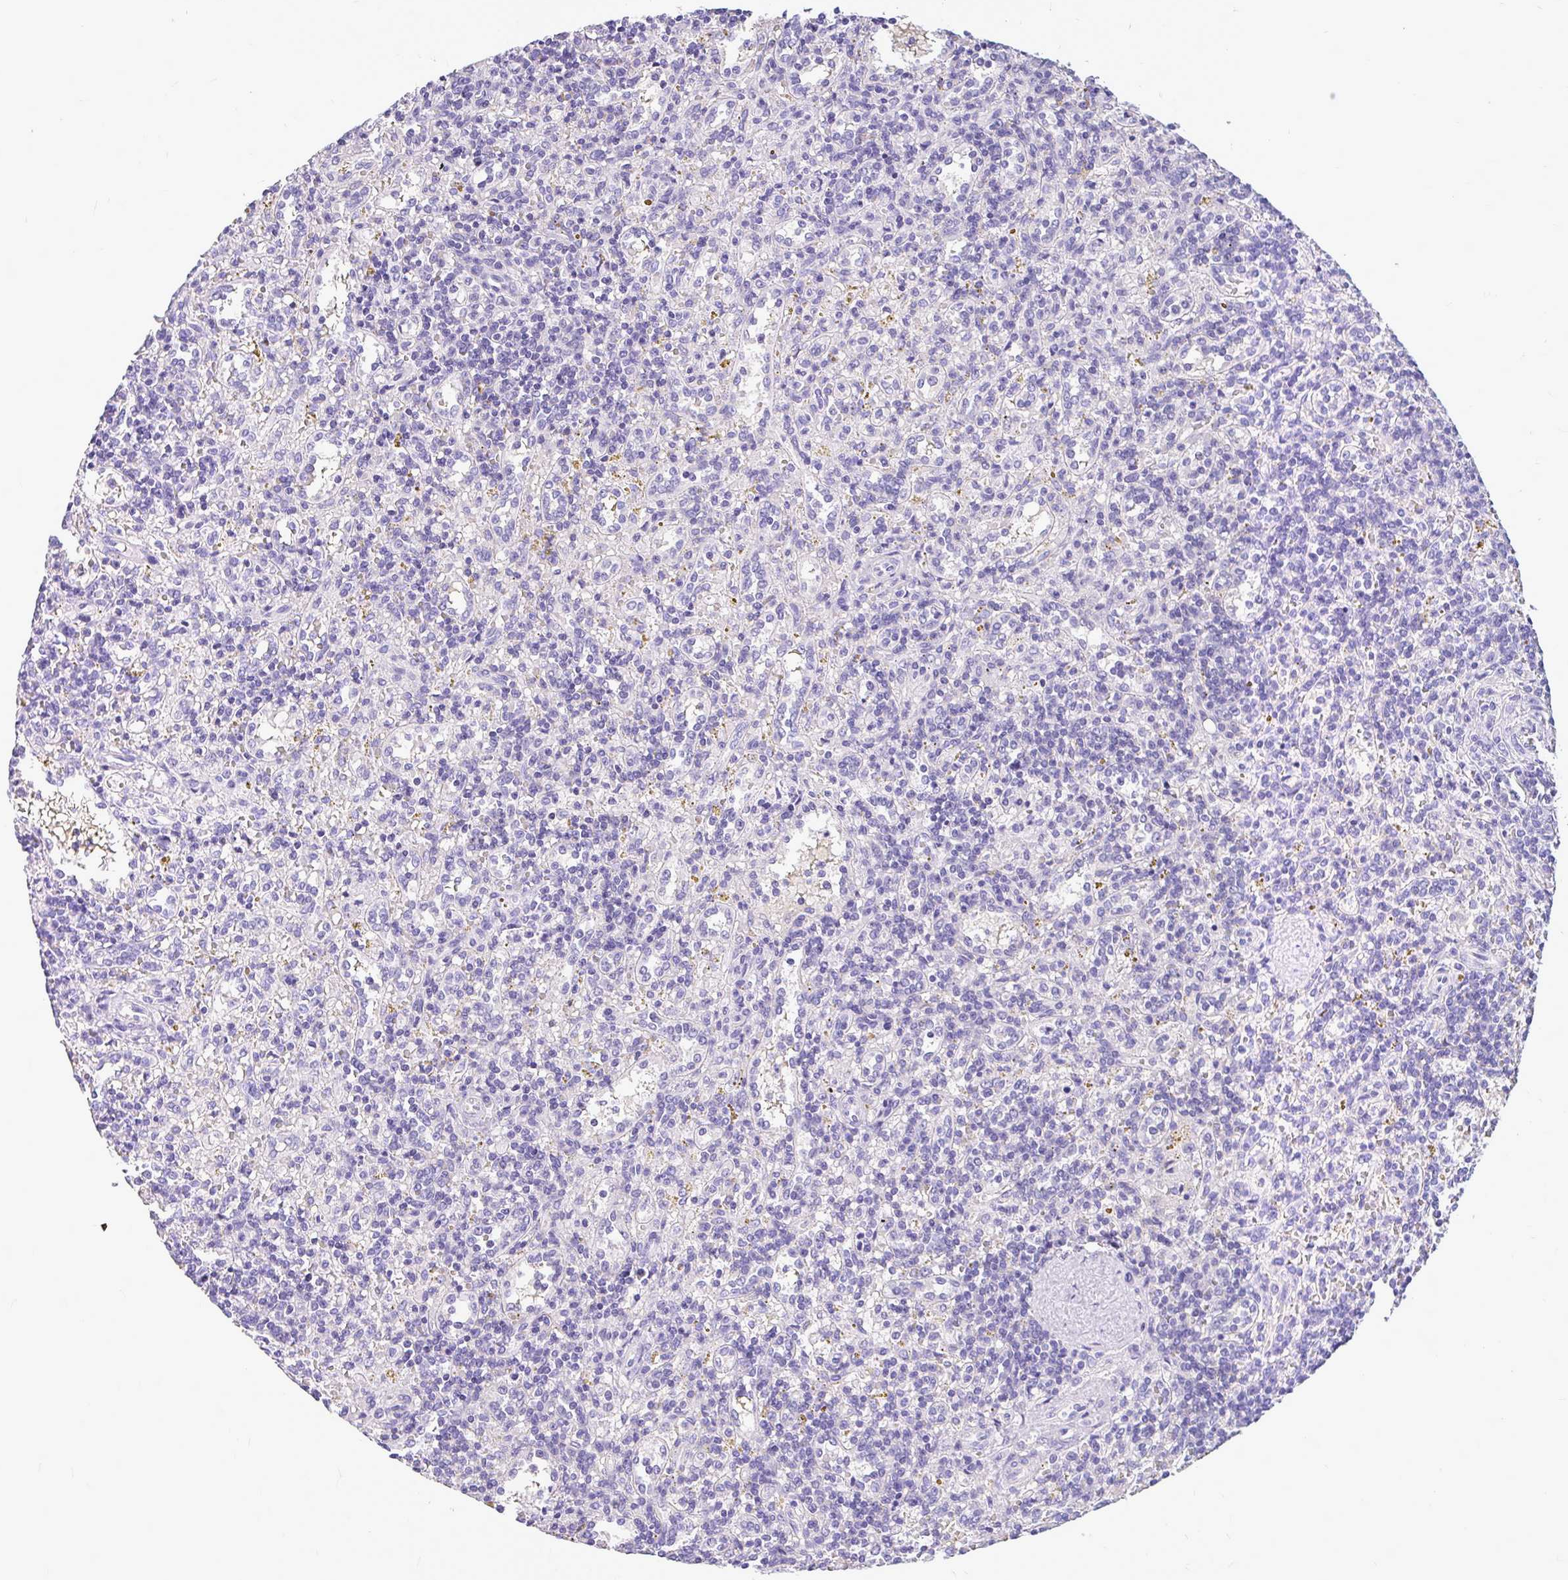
{"staining": {"intensity": "negative", "quantity": "none", "location": "none"}, "tissue": "lymphoma", "cell_type": "Tumor cells", "image_type": "cancer", "snomed": [{"axis": "morphology", "description": "Malignant lymphoma, non-Hodgkin's type, Low grade"}, {"axis": "topography", "description": "Spleen"}], "caption": "Micrograph shows no protein expression in tumor cells of lymphoma tissue.", "gene": "MAP1LC3A", "patient": {"sex": "male", "age": 67}}